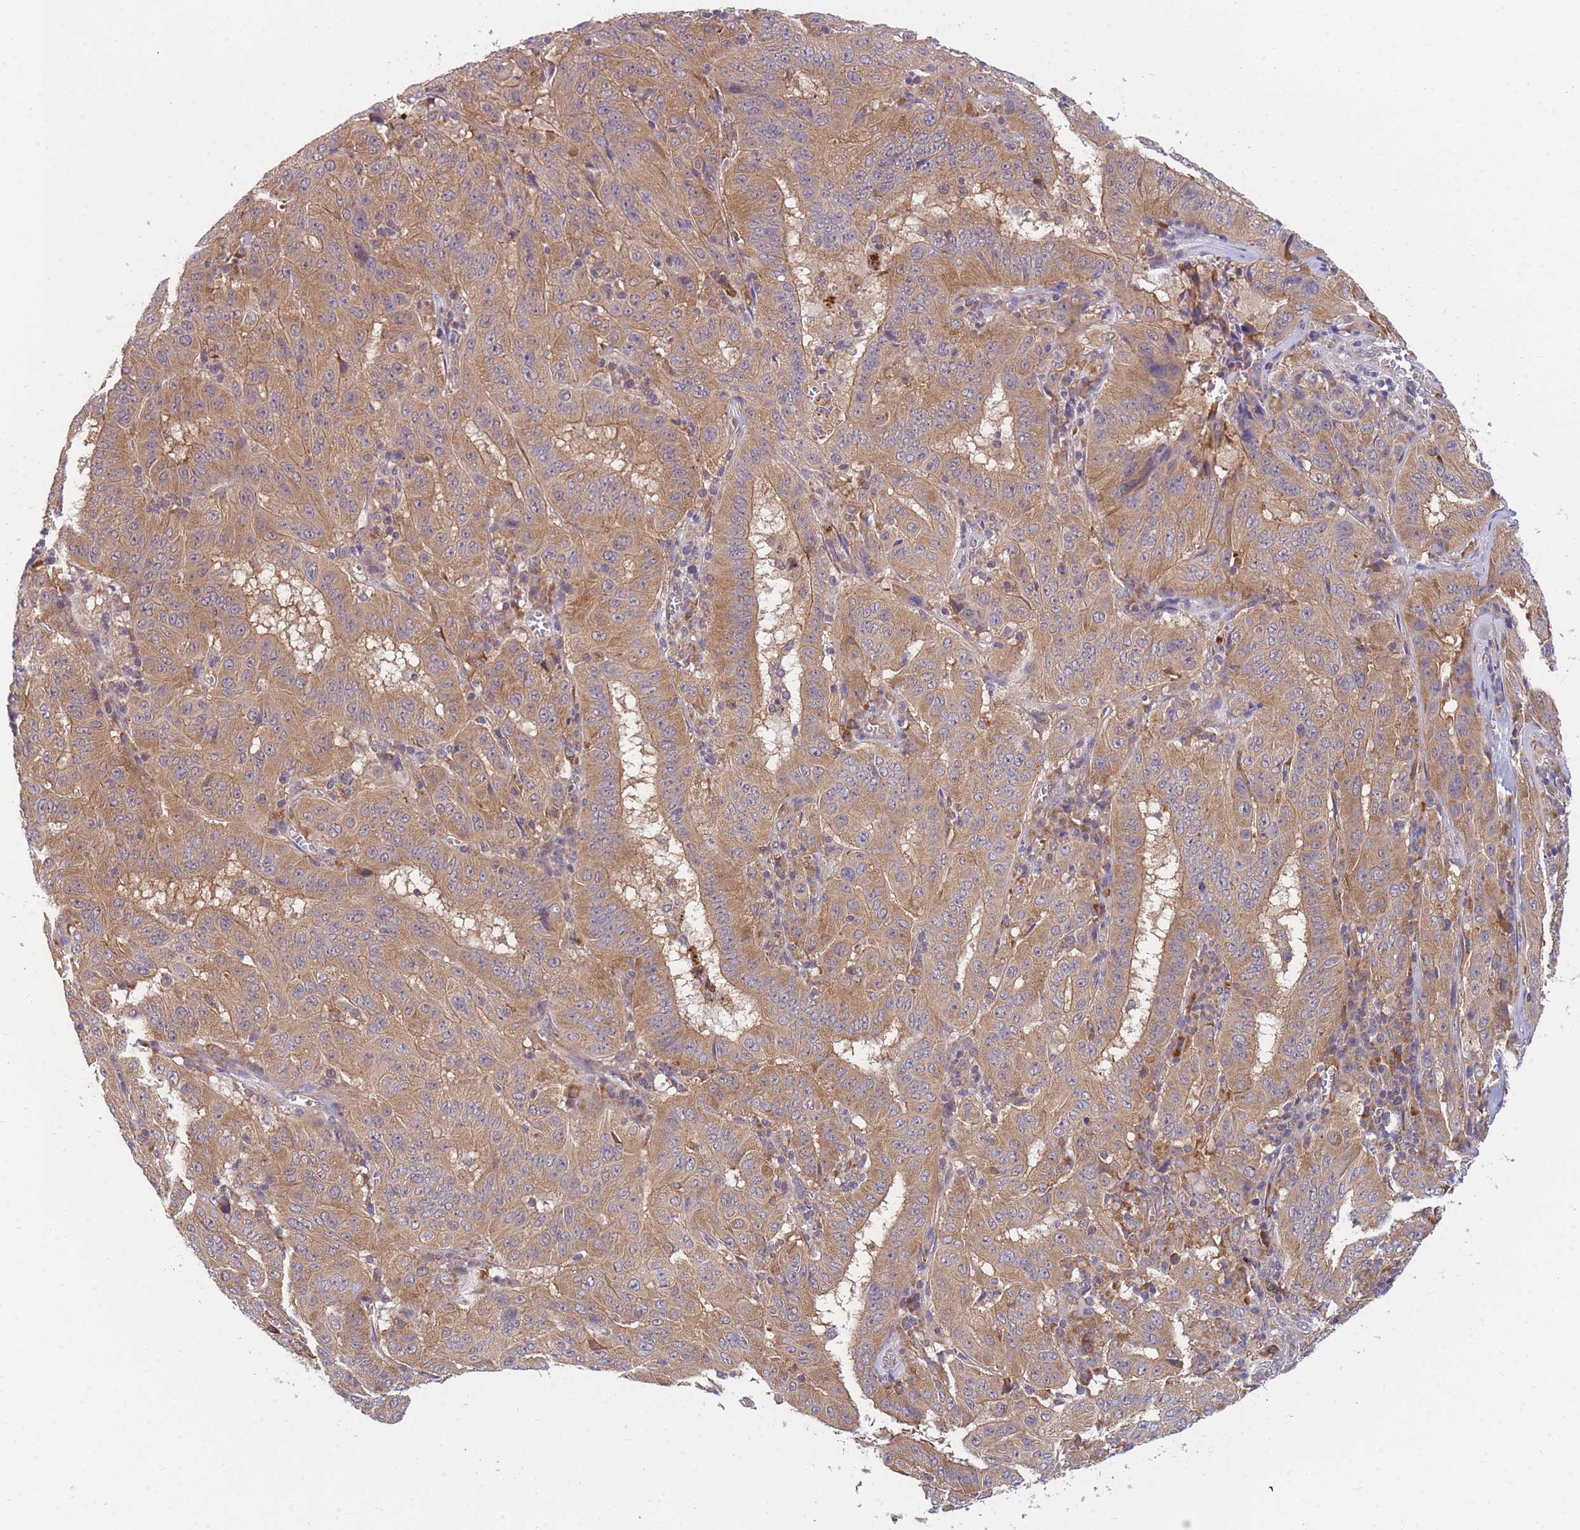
{"staining": {"intensity": "moderate", "quantity": ">75%", "location": "cytoplasmic/membranous"}, "tissue": "pancreatic cancer", "cell_type": "Tumor cells", "image_type": "cancer", "snomed": [{"axis": "morphology", "description": "Adenocarcinoma, NOS"}, {"axis": "topography", "description": "Pancreas"}], "caption": "A medium amount of moderate cytoplasmic/membranous positivity is appreciated in about >75% of tumor cells in adenocarcinoma (pancreatic) tissue. The staining was performed using DAB (3,3'-diaminobenzidine) to visualize the protein expression in brown, while the nuclei were stained in blue with hematoxylin (Magnification: 20x).", "gene": "MRPL23", "patient": {"sex": "male", "age": 63}}